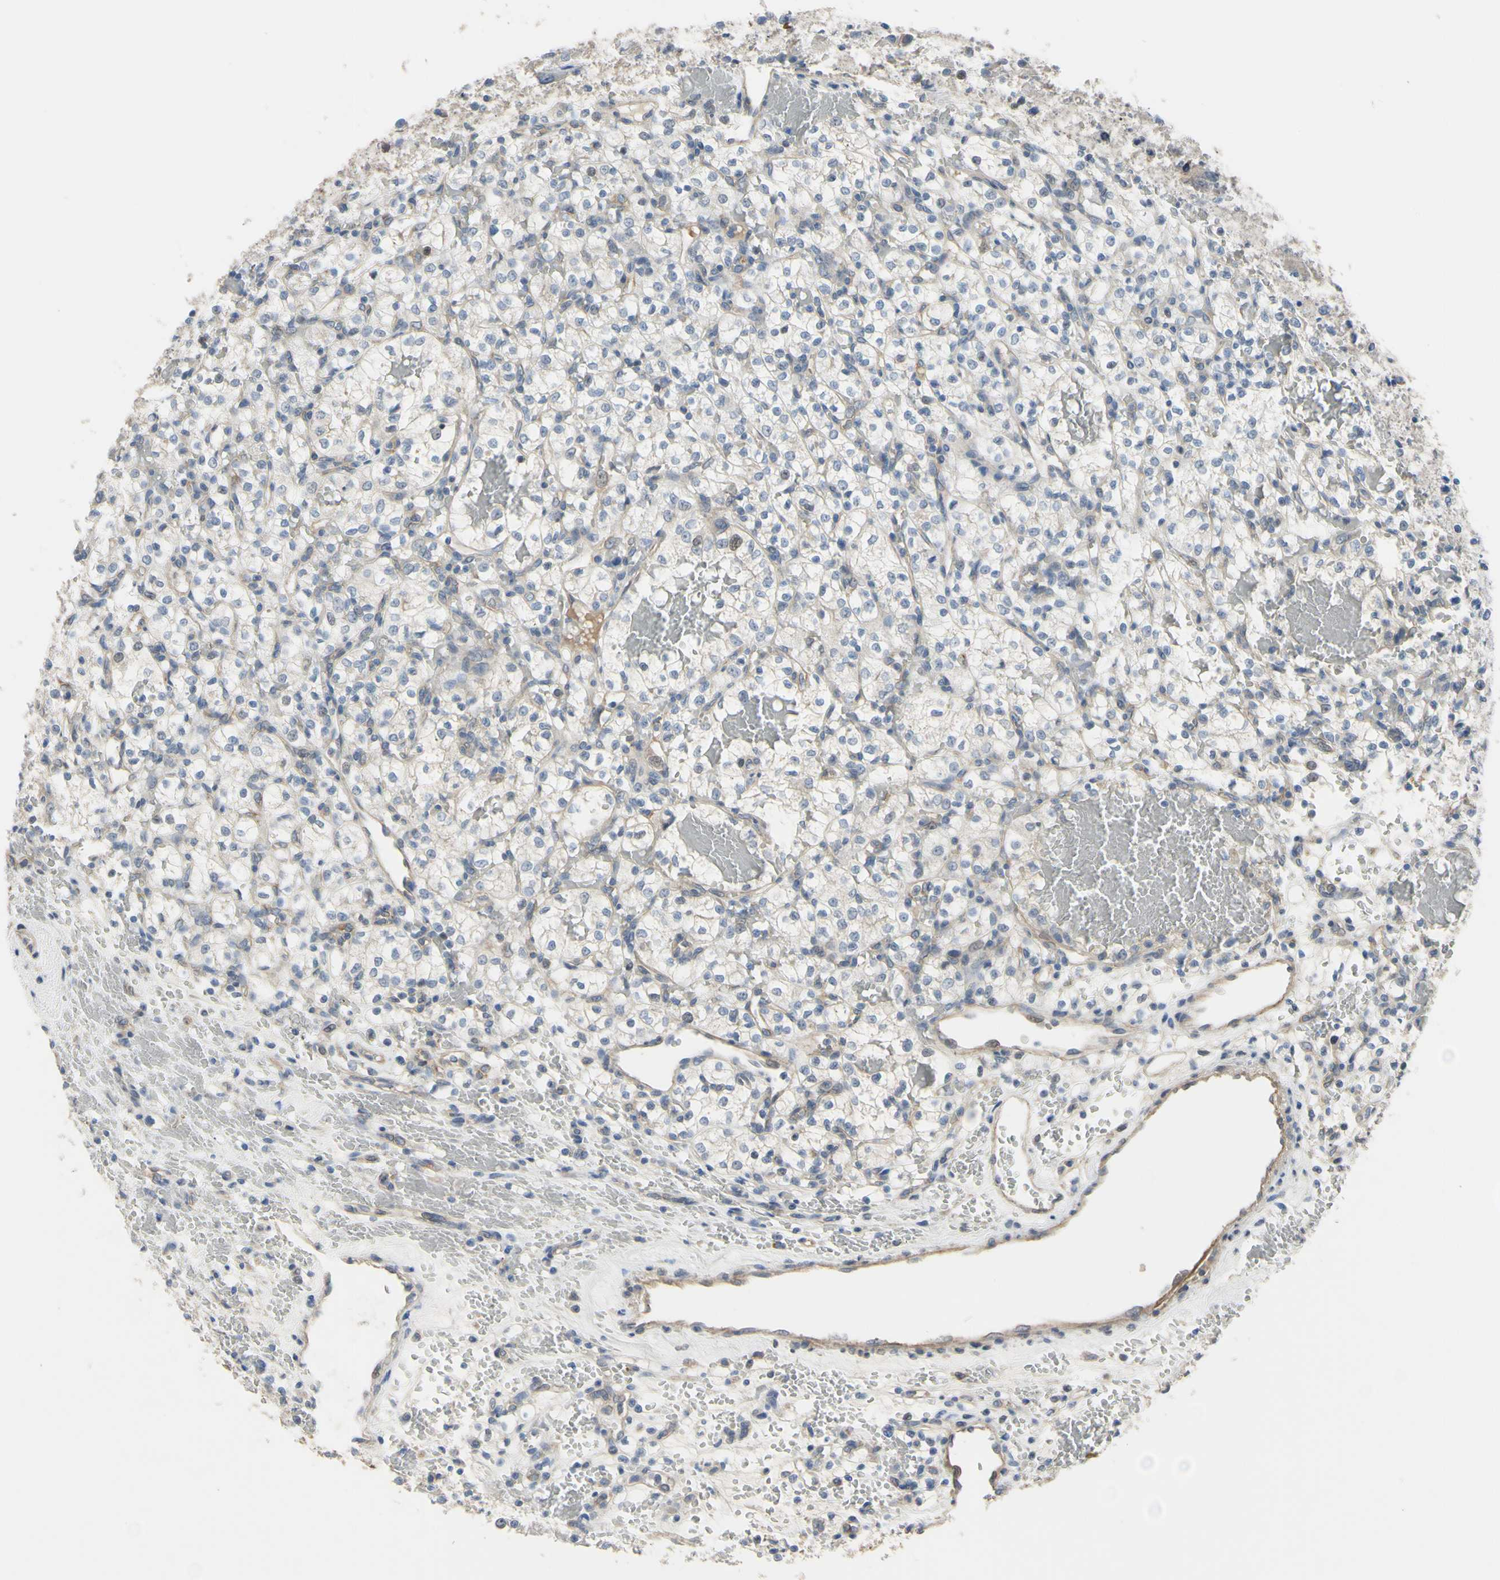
{"staining": {"intensity": "negative", "quantity": "none", "location": "none"}, "tissue": "renal cancer", "cell_type": "Tumor cells", "image_type": "cancer", "snomed": [{"axis": "morphology", "description": "Adenocarcinoma, NOS"}, {"axis": "topography", "description": "Kidney"}], "caption": "Micrograph shows no significant protein positivity in tumor cells of renal cancer (adenocarcinoma). The staining was performed using DAB to visualize the protein expression in brown, while the nuclei were stained in blue with hematoxylin (Magnification: 20x).", "gene": "LHX9", "patient": {"sex": "female", "age": 60}}